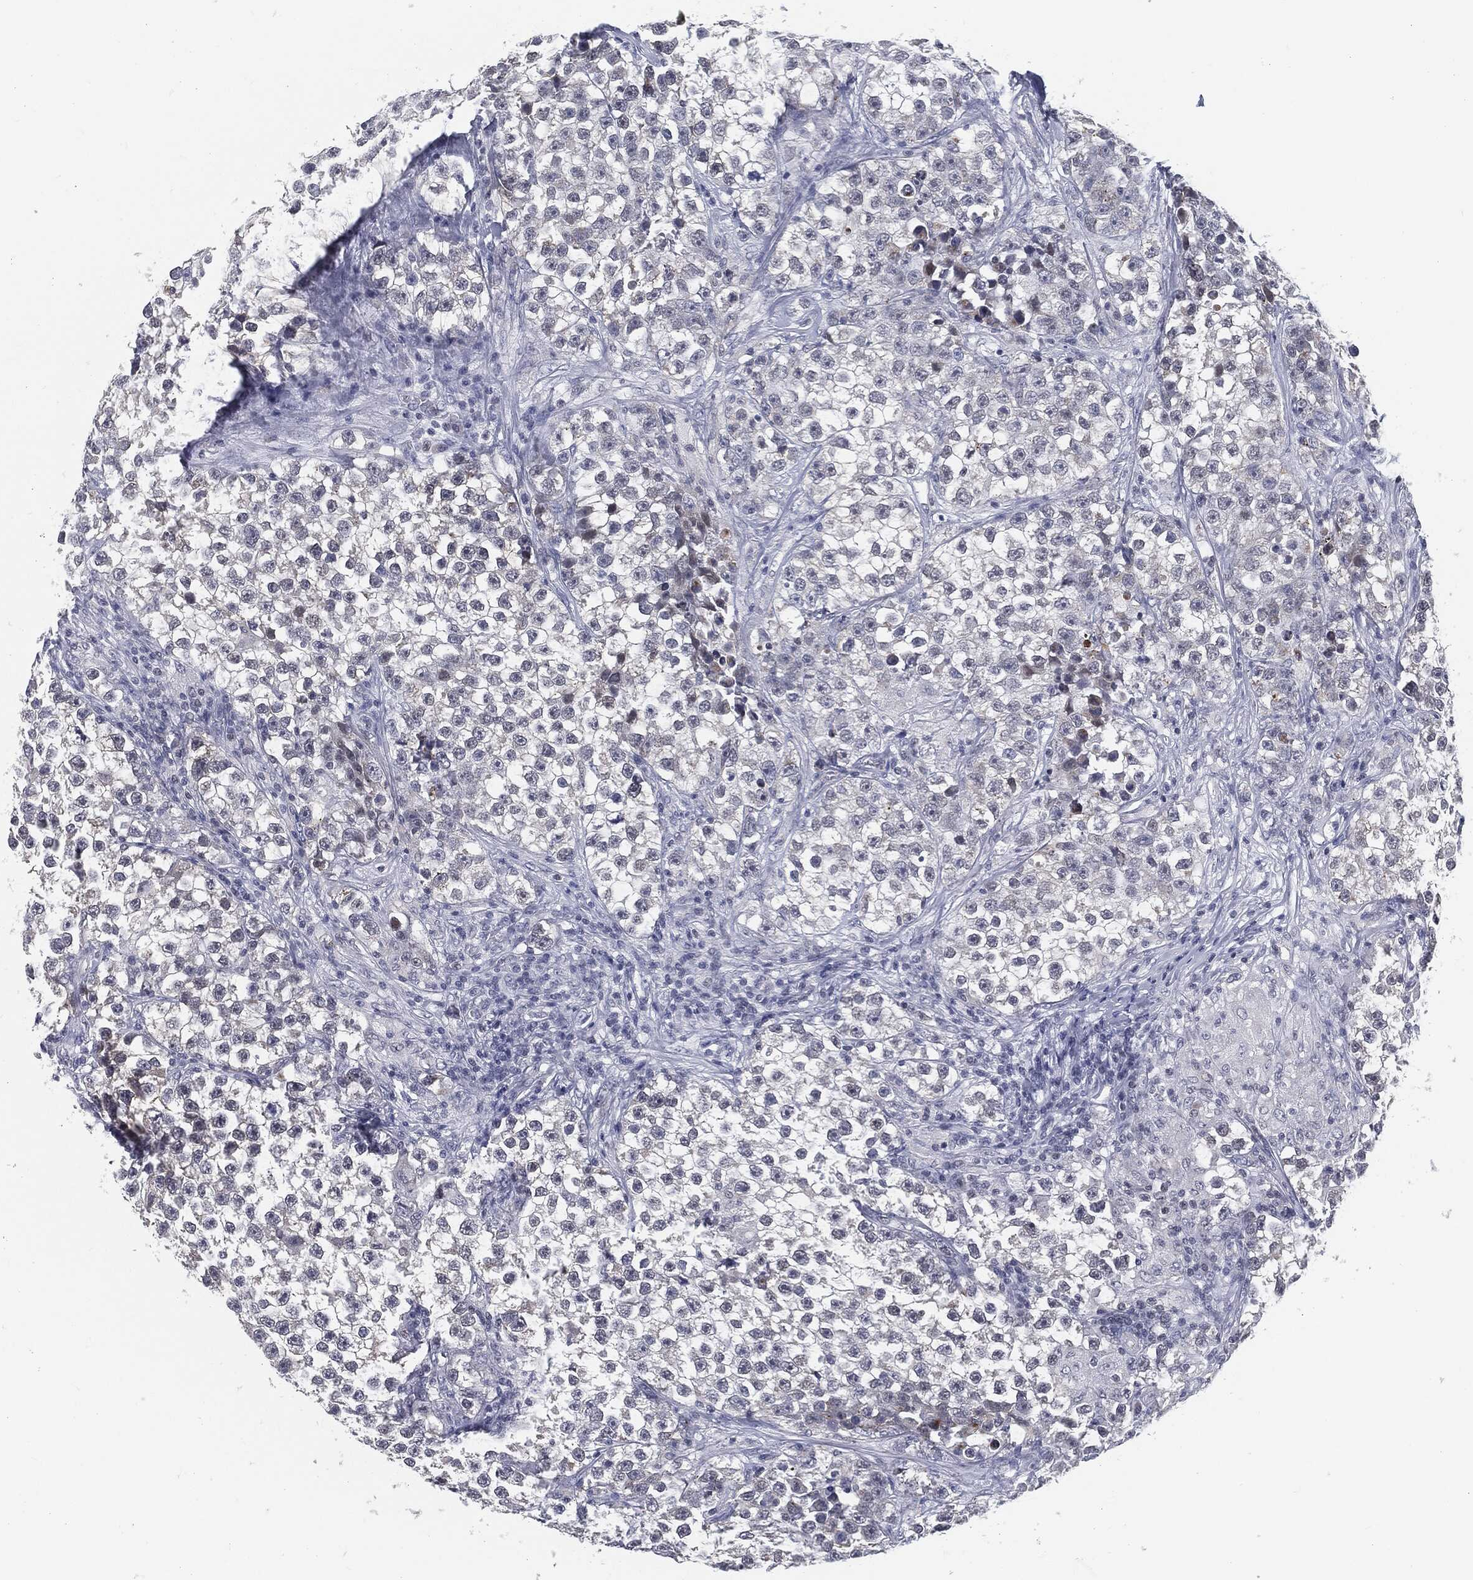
{"staining": {"intensity": "negative", "quantity": "none", "location": "none"}, "tissue": "testis cancer", "cell_type": "Tumor cells", "image_type": "cancer", "snomed": [{"axis": "morphology", "description": "Seminoma, NOS"}, {"axis": "topography", "description": "Testis"}], "caption": "Immunohistochemistry (IHC) histopathology image of neoplastic tissue: human testis seminoma stained with DAB exhibits no significant protein staining in tumor cells. (IHC, brightfield microscopy, high magnification).", "gene": "PROM1", "patient": {"sex": "male", "age": 46}}